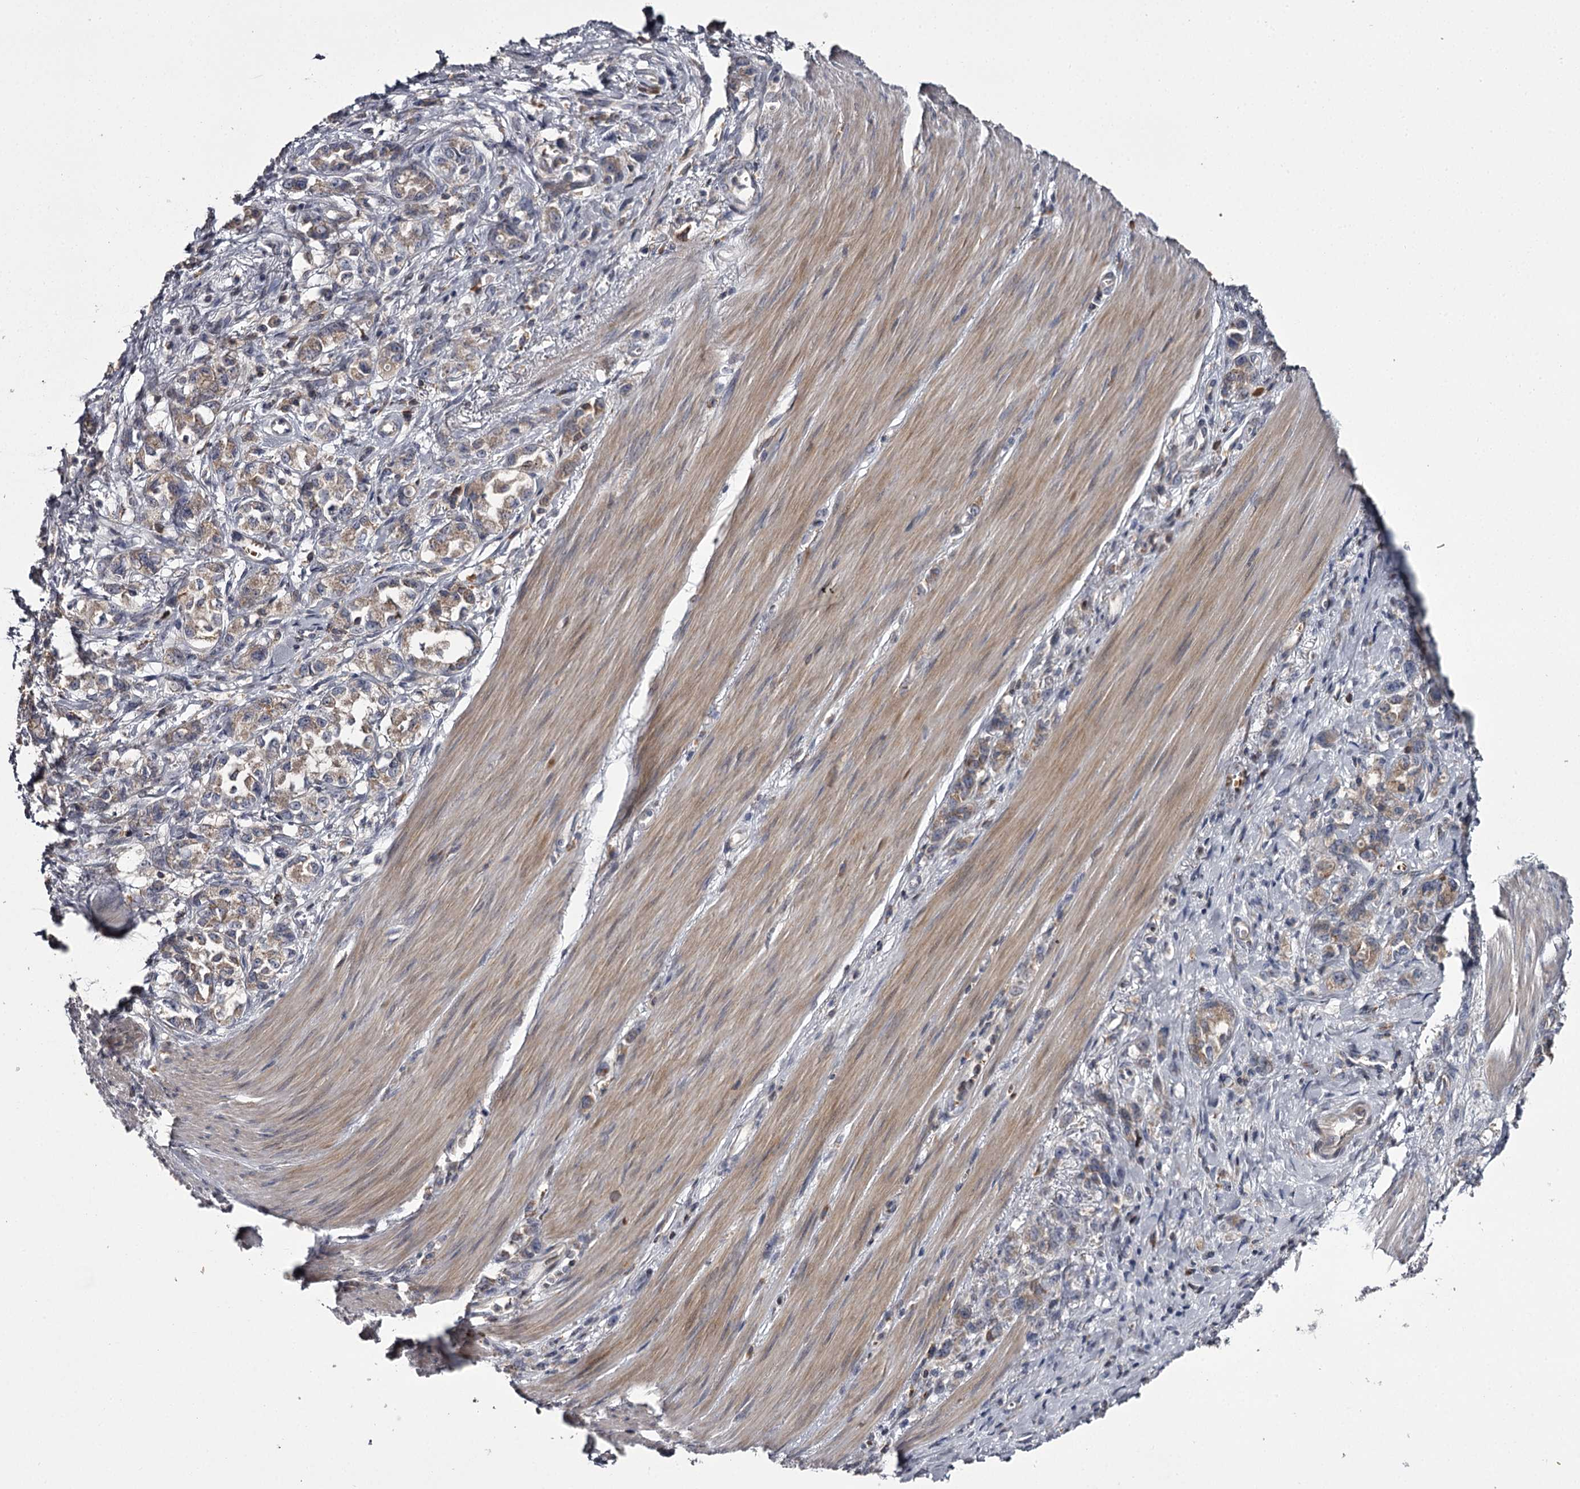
{"staining": {"intensity": "weak", "quantity": "25%-75%", "location": "cytoplasmic/membranous"}, "tissue": "stomach cancer", "cell_type": "Tumor cells", "image_type": "cancer", "snomed": [{"axis": "morphology", "description": "Adenocarcinoma, NOS"}, {"axis": "topography", "description": "Stomach"}], "caption": "Tumor cells reveal weak cytoplasmic/membranous staining in approximately 25%-75% of cells in stomach cancer.", "gene": "RASSF6", "patient": {"sex": "female", "age": 76}}